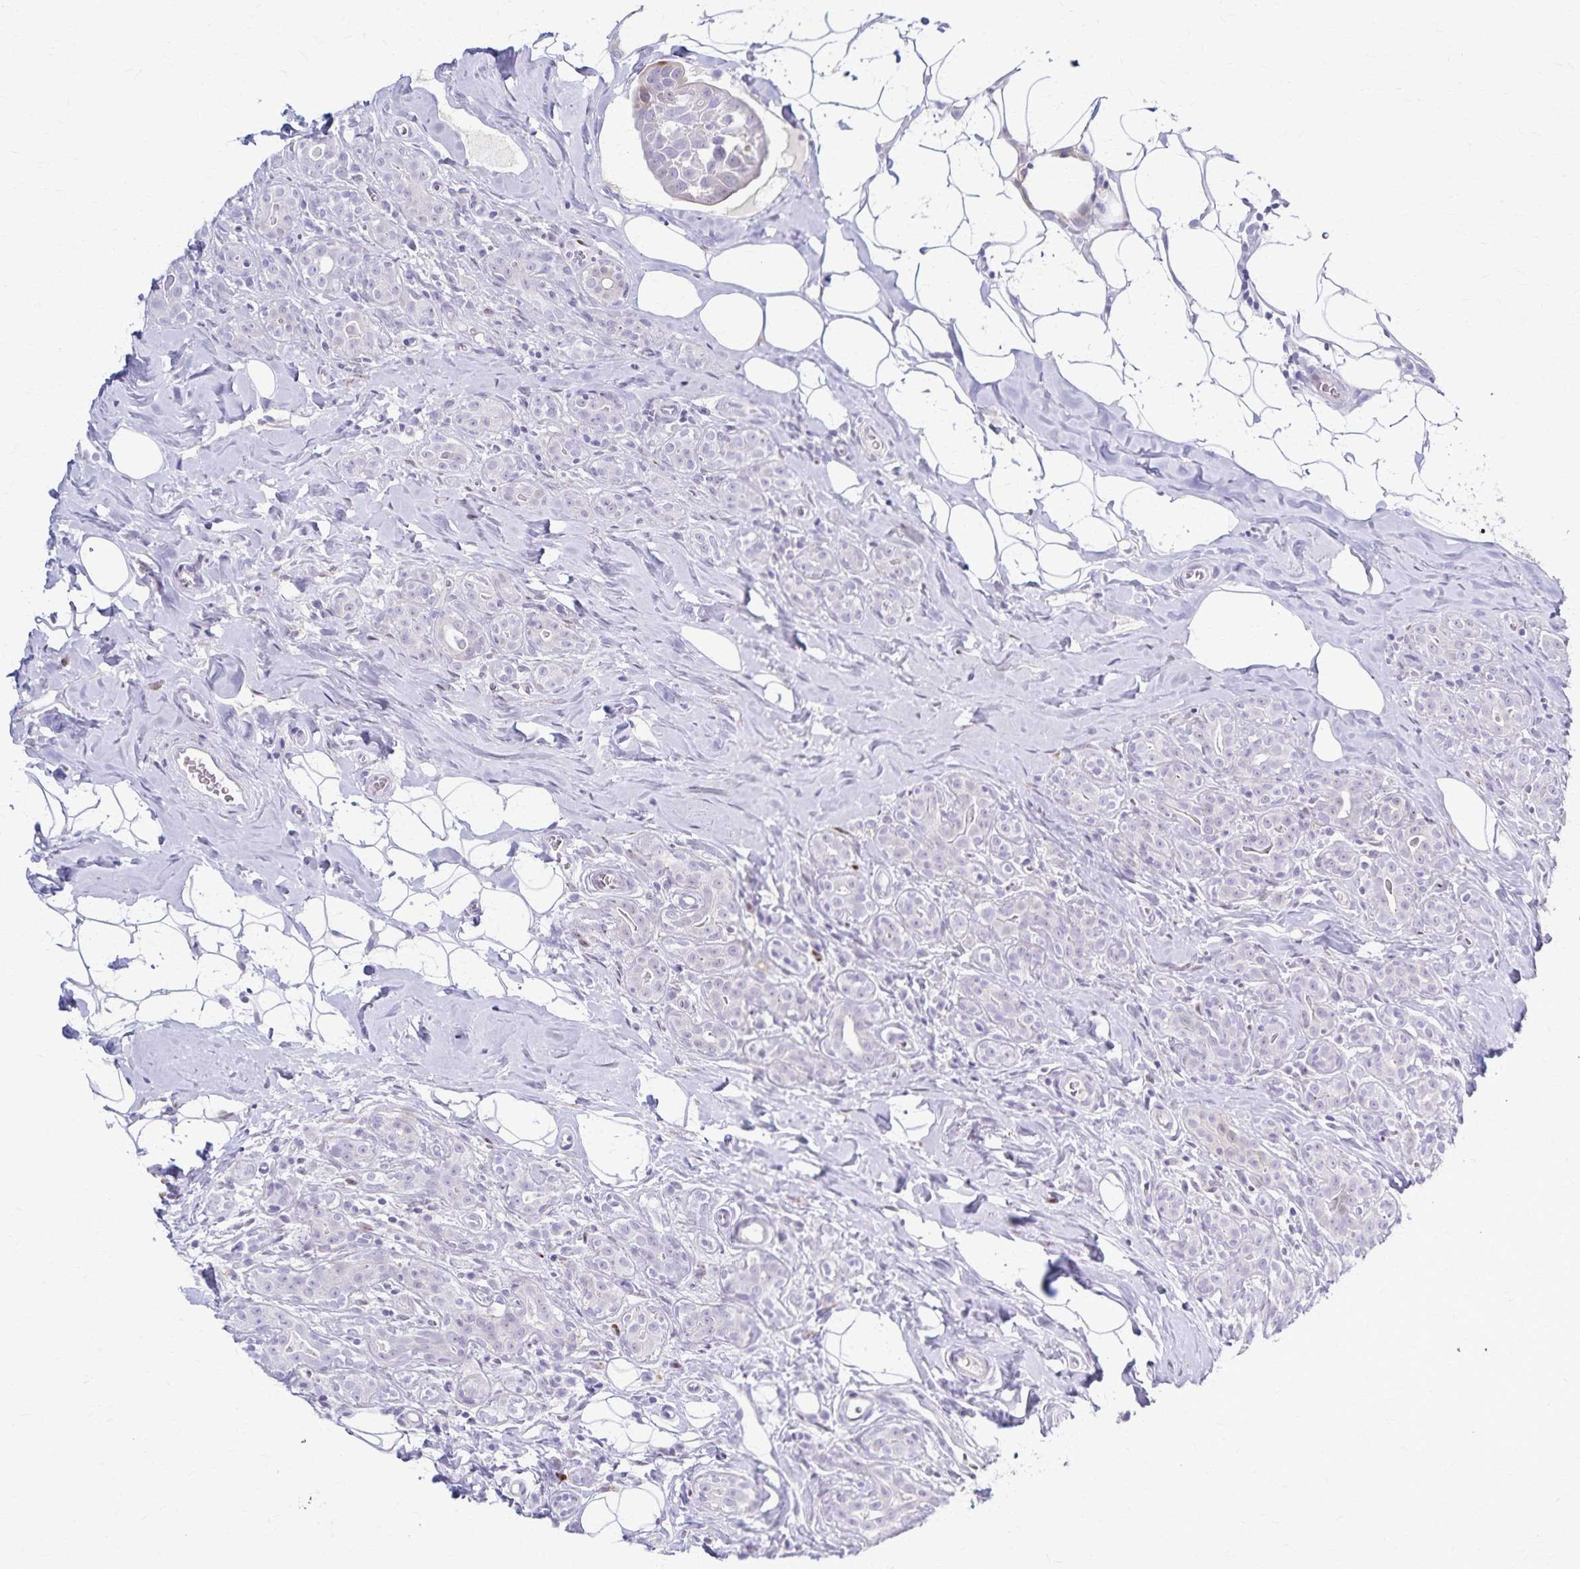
{"staining": {"intensity": "negative", "quantity": "none", "location": "none"}, "tissue": "breast cancer", "cell_type": "Tumor cells", "image_type": "cancer", "snomed": [{"axis": "morphology", "description": "Duct carcinoma"}, {"axis": "topography", "description": "Breast"}], "caption": "Immunohistochemistry (IHC) of human breast intraductal carcinoma shows no expression in tumor cells.", "gene": "TMEM60", "patient": {"sex": "female", "age": 43}}